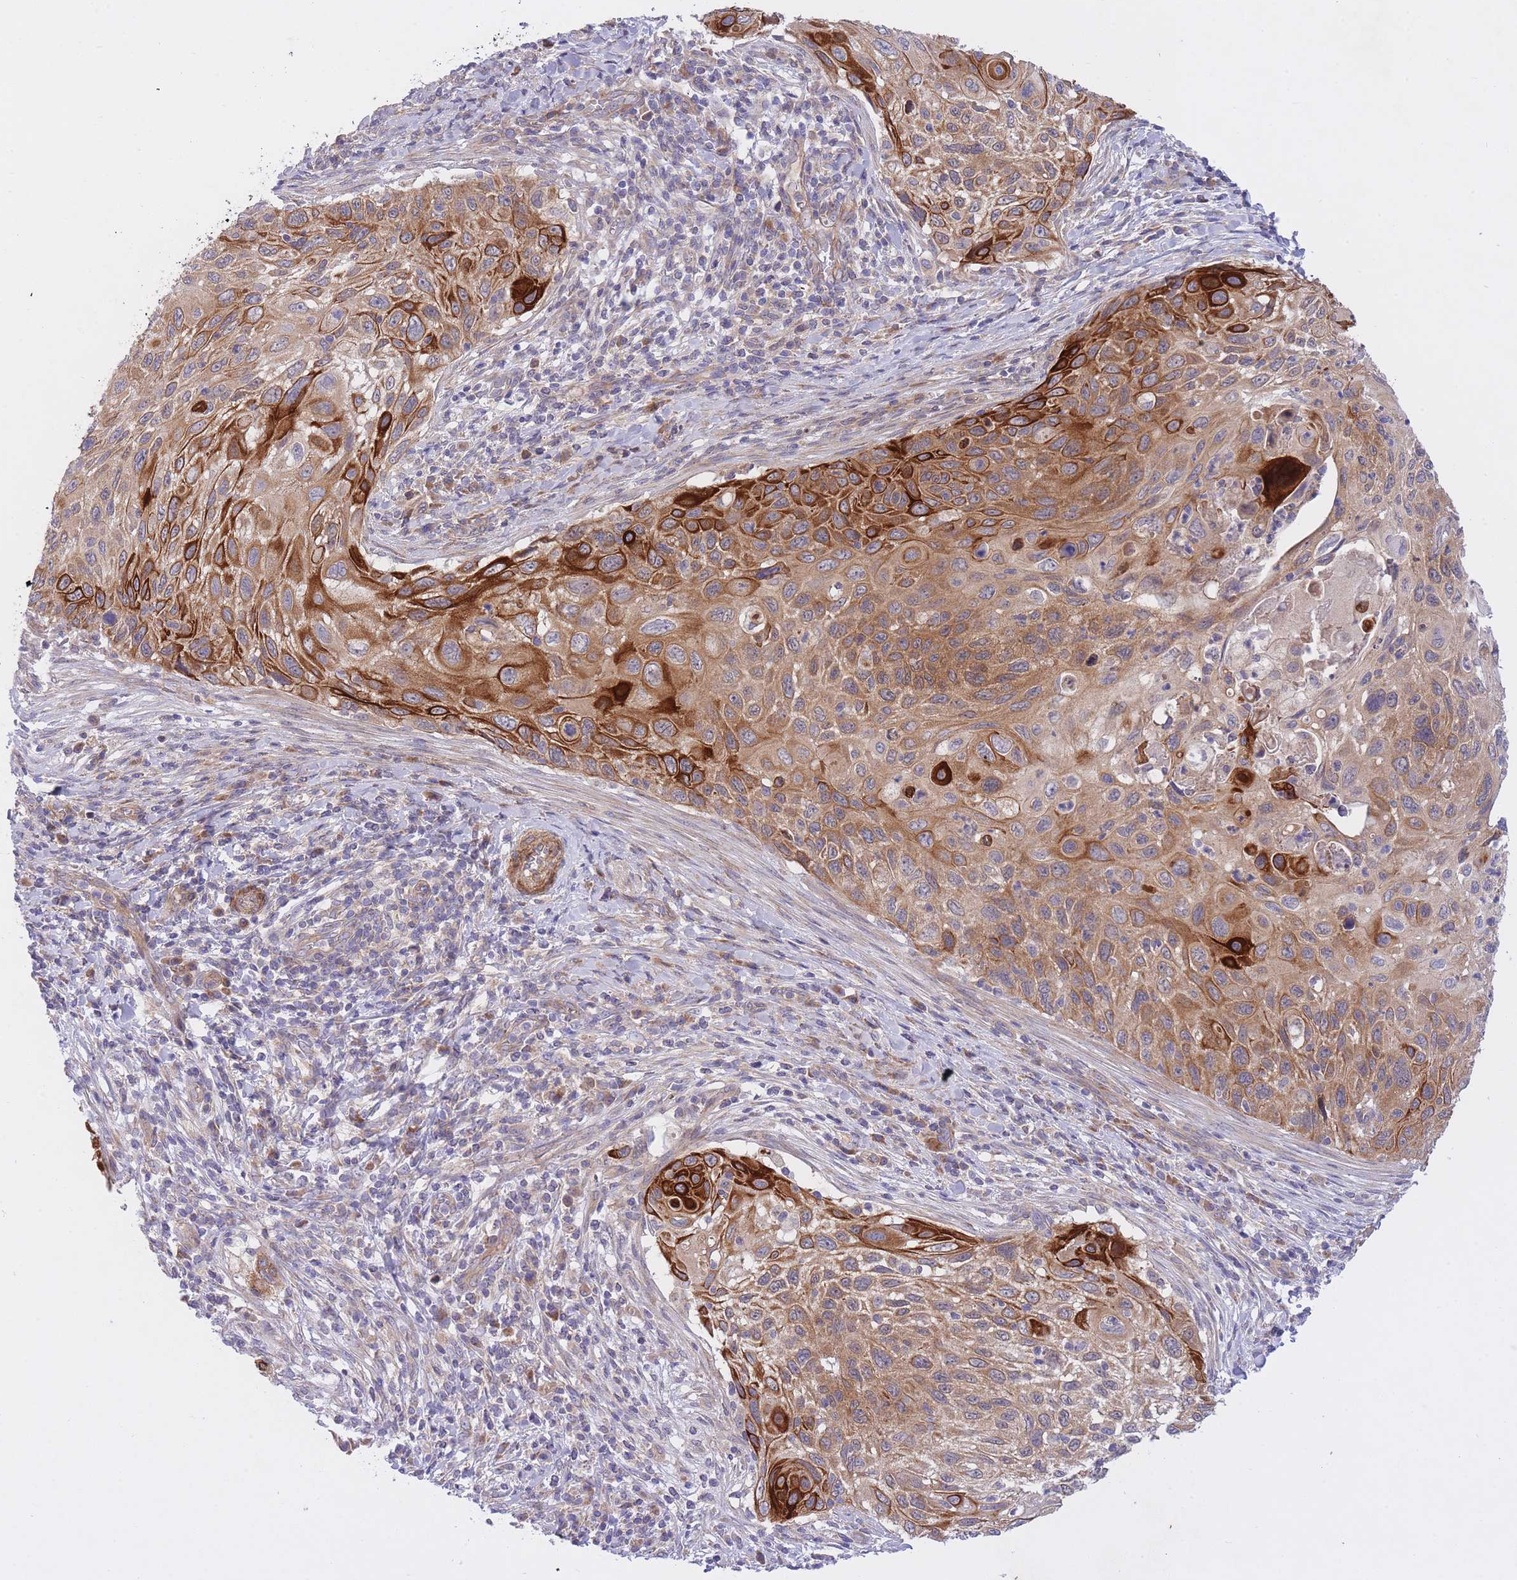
{"staining": {"intensity": "strong", "quantity": "25%-75%", "location": "cytoplasmic/membranous"}, "tissue": "cervical cancer", "cell_type": "Tumor cells", "image_type": "cancer", "snomed": [{"axis": "morphology", "description": "Squamous cell carcinoma, NOS"}, {"axis": "topography", "description": "Cervix"}], "caption": "High-magnification brightfield microscopy of cervical cancer stained with DAB (3,3'-diaminobenzidine) (brown) and counterstained with hematoxylin (blue). tumor cells exhibit strong cytoplasmic/membranous positivity is present in approximately25%-75% of cells.", "gene": "CHAC1", "patient": {"sex": "female", "age": 70}}